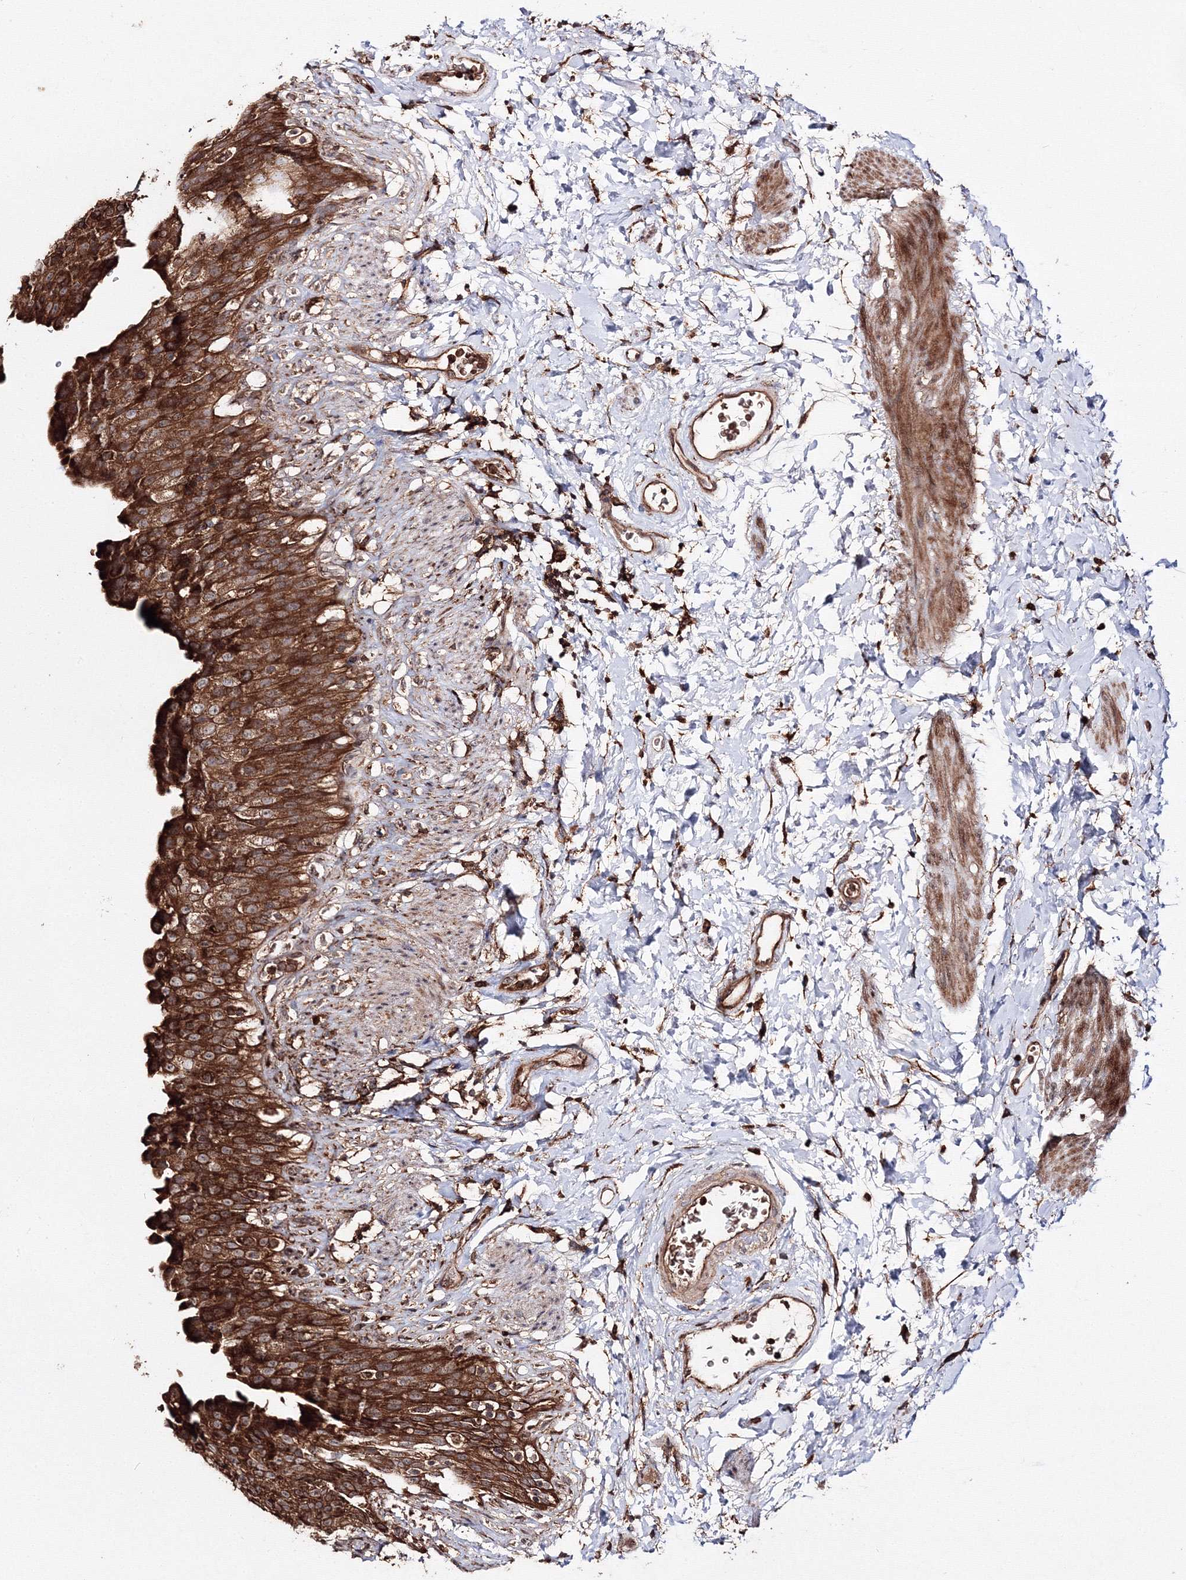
{"staining": {"intensity": "strong", "quantity": ">75%", "location": "cytoplasmic/membranous"}, "tissue": "urinary bladder", "cell_type": "Urothelial cells", "image_type": "normal", "snomed": [{"axis": "morphology", "description": "Normal tissue, NOS"}, {"axis": "topography", "description": "Urinary bladder"}], "caption": "This is an image of immunohistochemistry staining of normal urinary bladder, which shows strong positivity in the cytoplasmic/membranous of urothelial cells.", "gene": "DDO", "patient": {"sex": "female", "age": 79}}